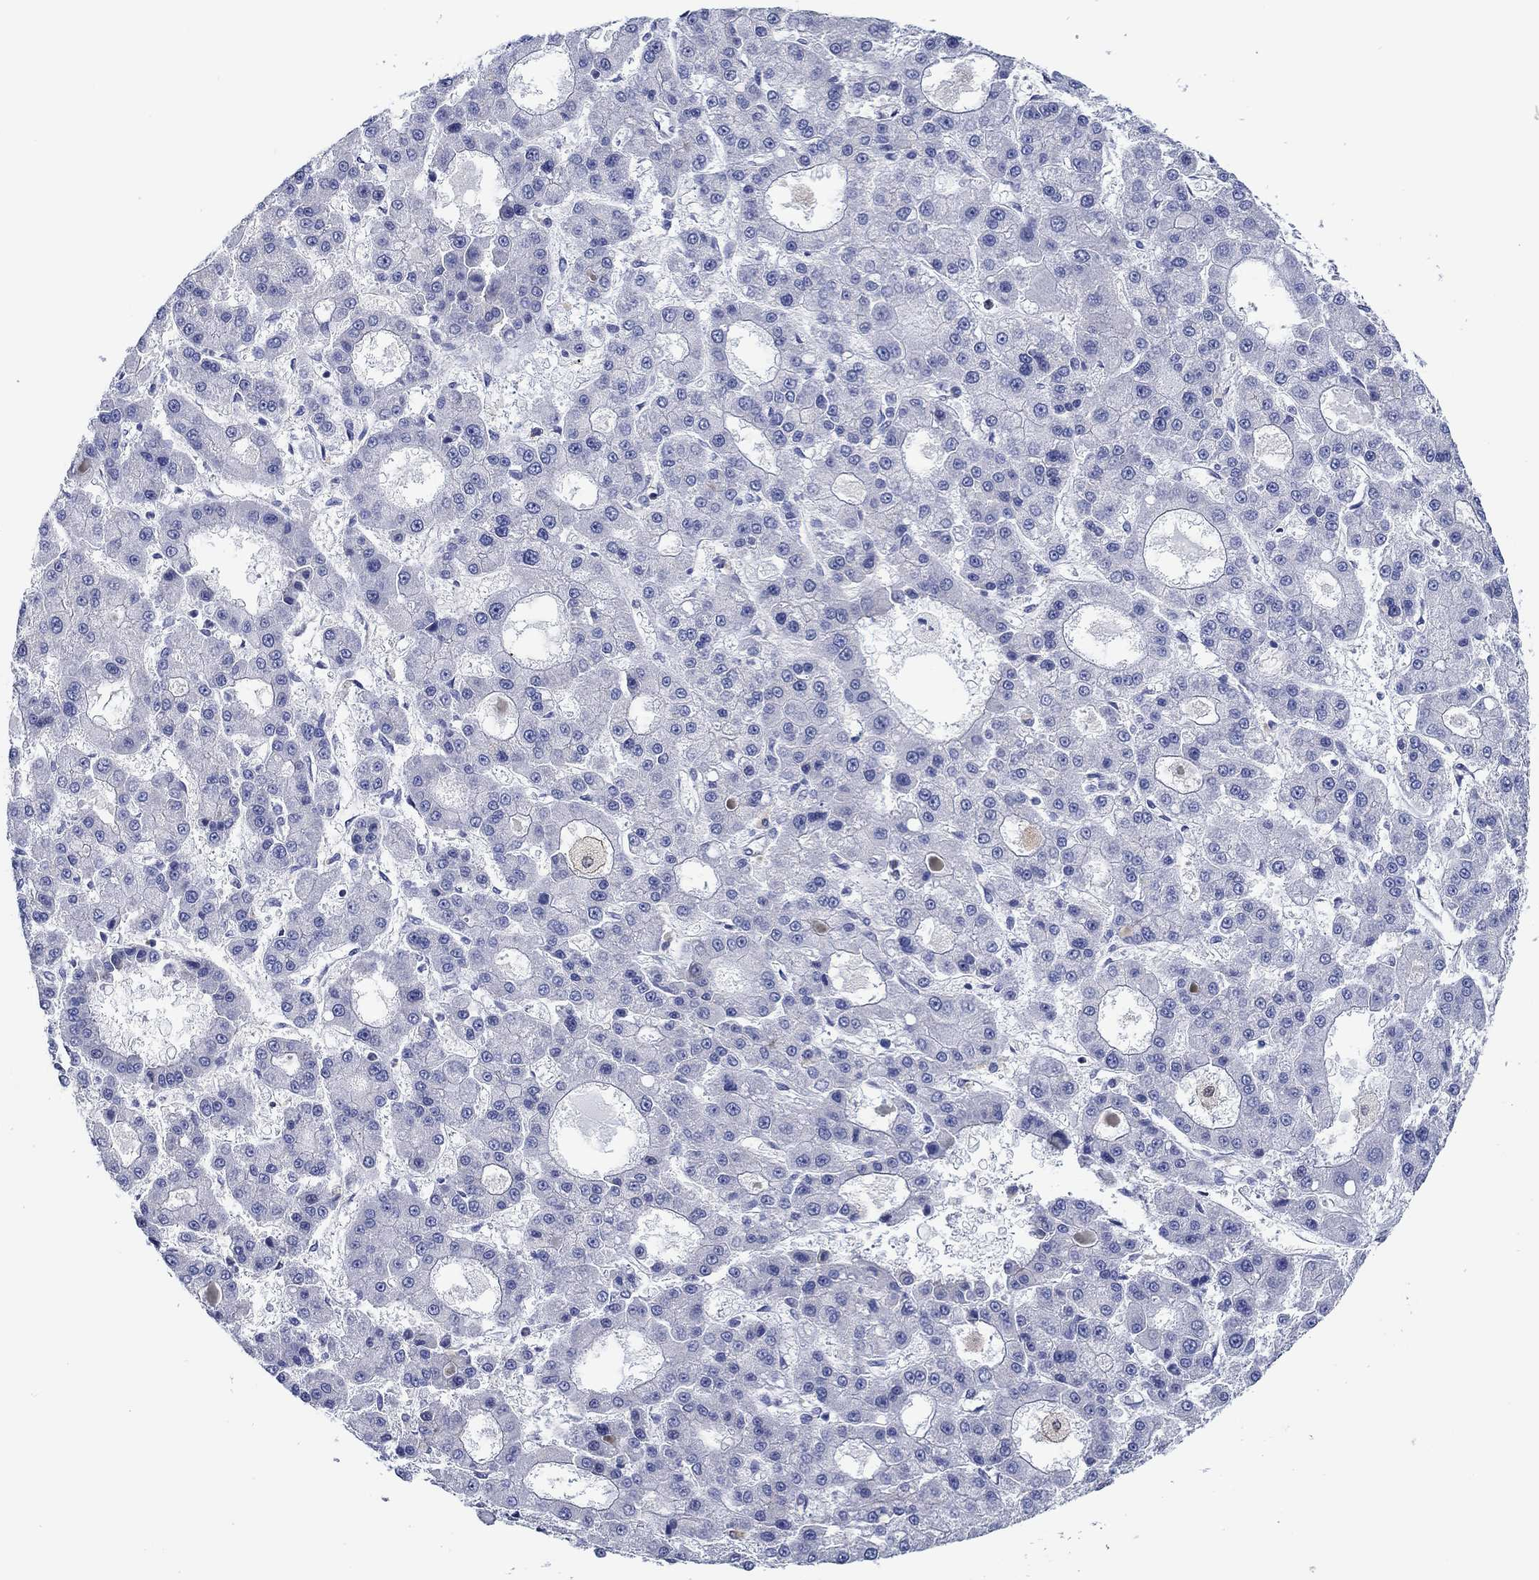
{"staining": {"intensity": "negative", "quantity": "none", "location": "none"}, "tissue": "liver cancer", "cell_type": "Tumor cells", "image_type": "cancer", "snomed": [{"axis": "morphology", "description": "Carcinoma, Hepatocellular, NOS"}, {"axis": "topography", "description": "Liver"}], "caption": "An immunohistochemistry (IHC) photomicrograph of hepatocellular carcinoma (liver) is shown. There is no staining in tumor cells of hepatocellular carcinoma (liver).", "gene": "FMN1", "patient": {"sex": "male", "age": 70}}